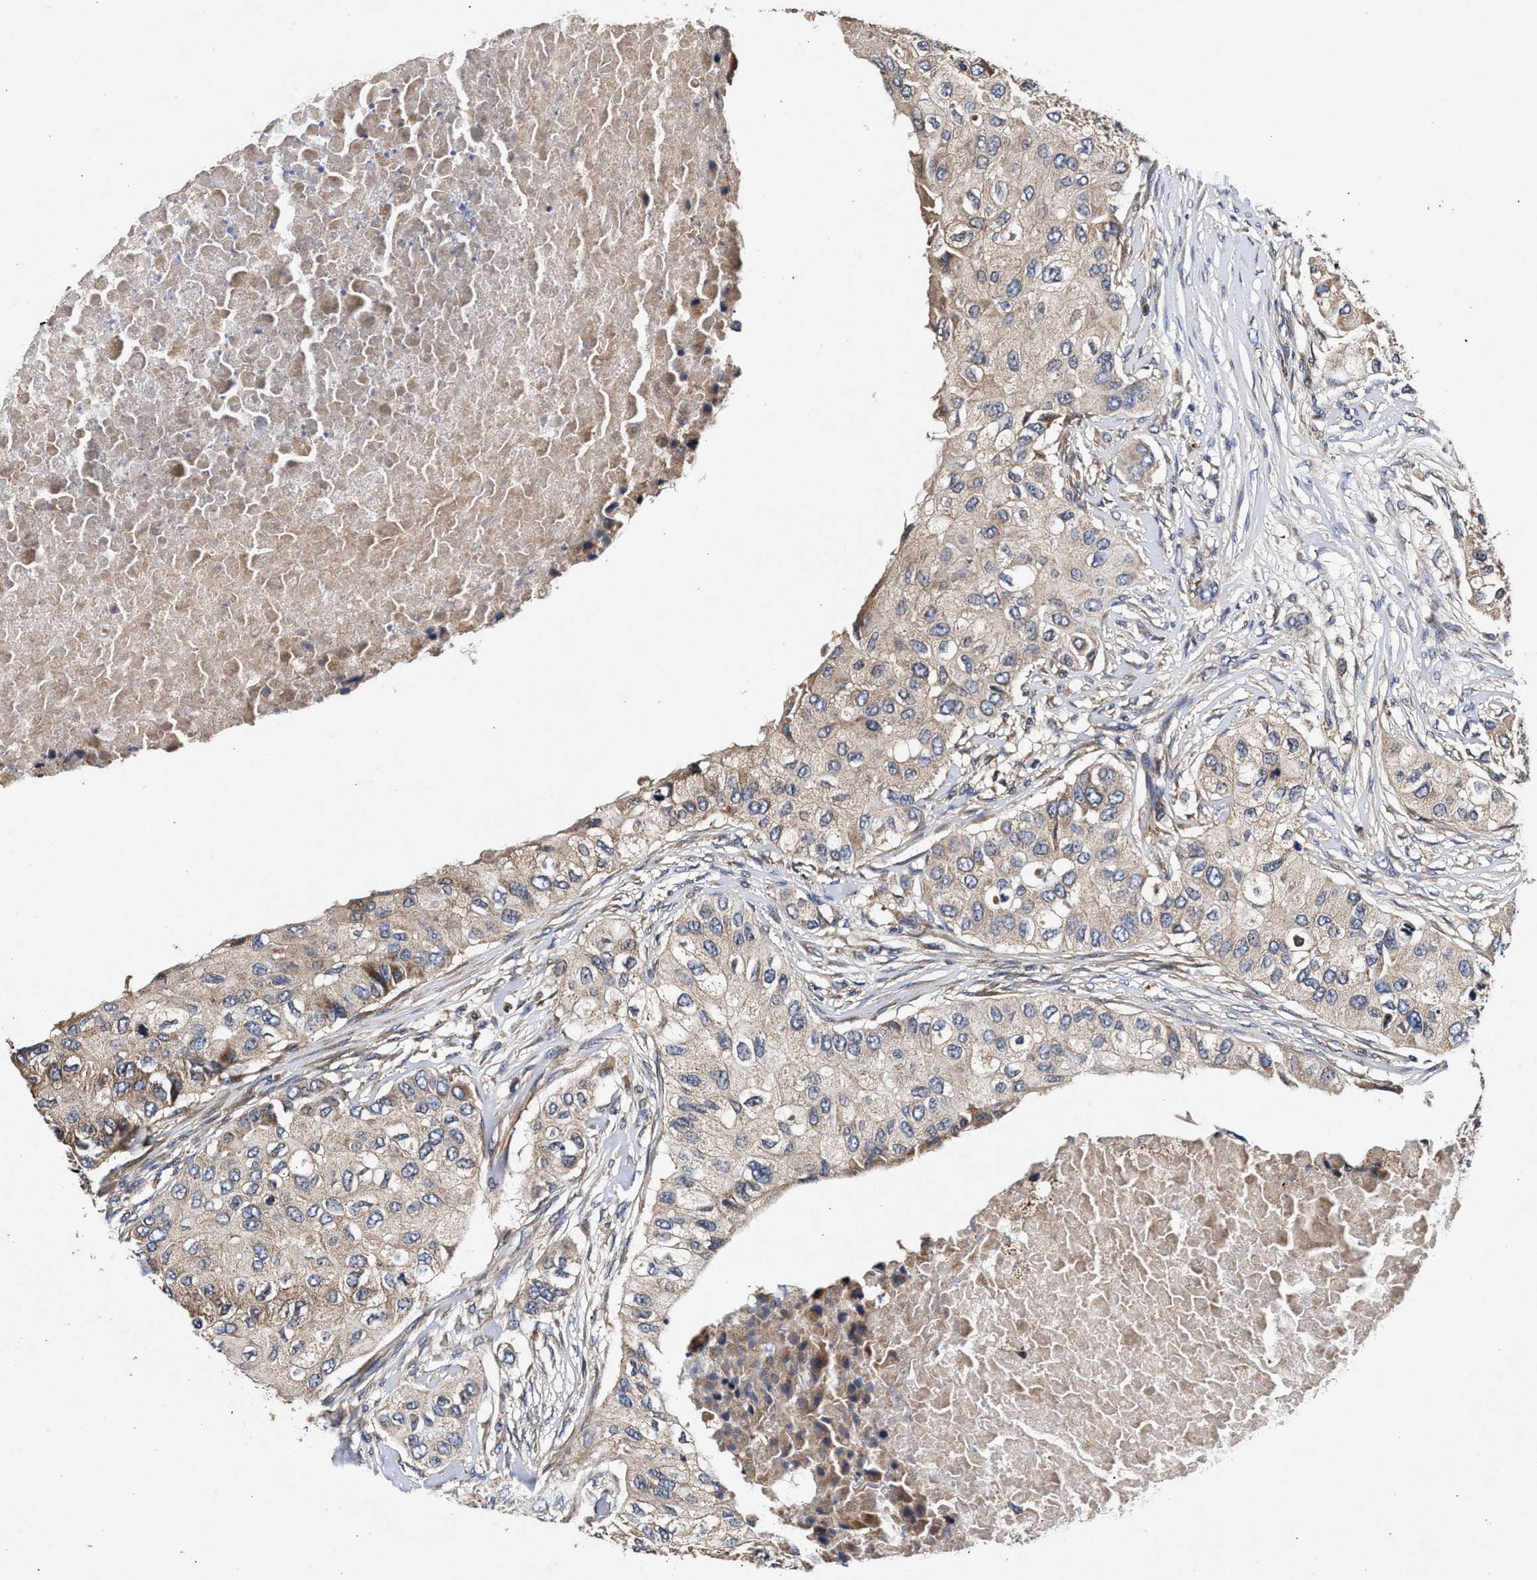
{"staining": {"intensity": "weak", "quantity": "<25%", "location": "cytoplasmic/membranous"}, "tissue": "breast cancer", "cell_type": "Tumor cells", "image_type": "cancer", "snomed": [{"axis": "morphology", "description": "Normal tissue, NOS"}, {"axis": "morphology", "description": "Duct carcinoma"}, {"axis": "topography", "description": "Breast"}], "caption": "This is an IHC image of breast invasive ductal carcinoma. There is no positivity in tumor cells.", "gene": "NFKB2", "patient": {"sex": "female", "age": 49}}